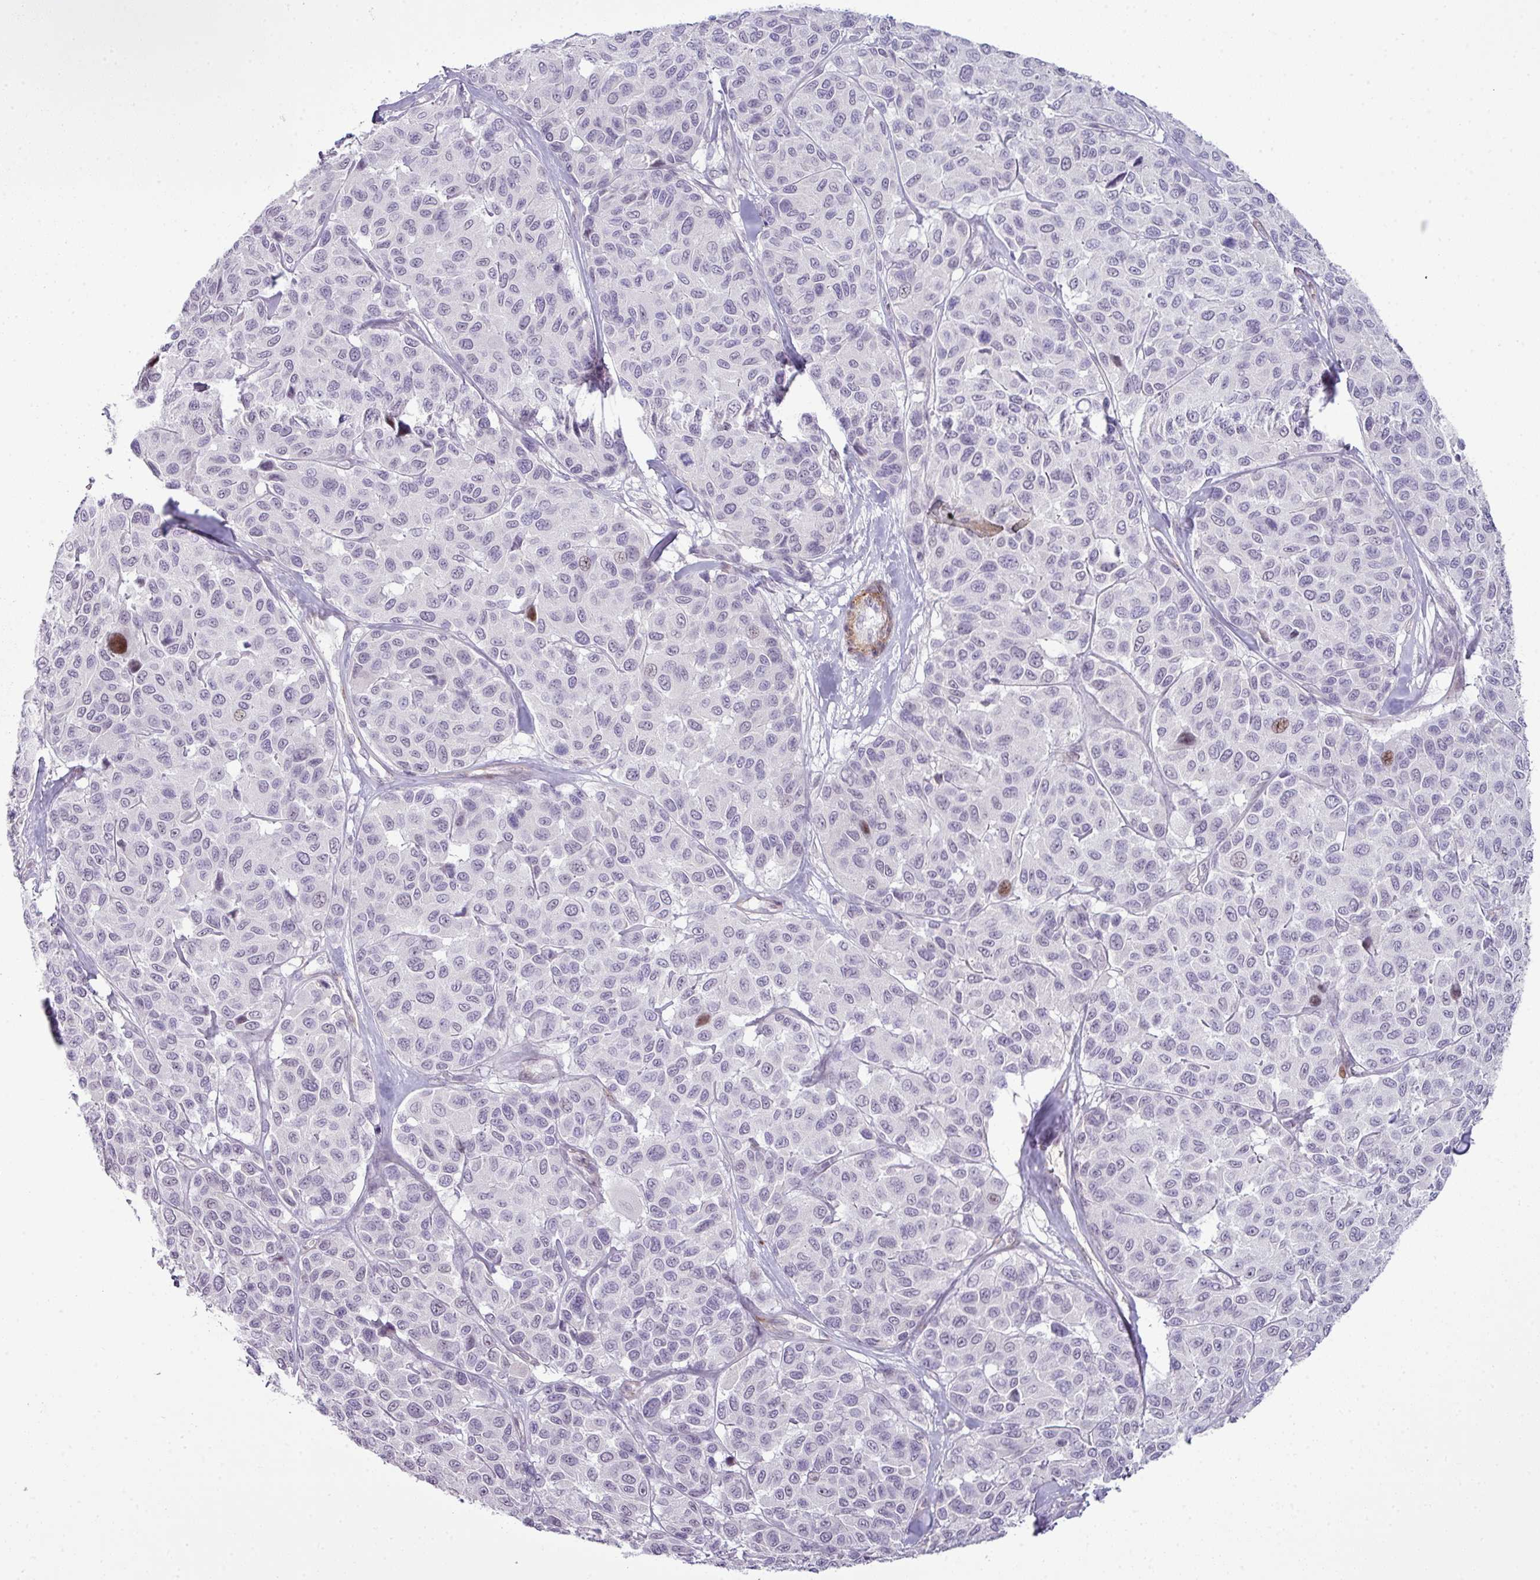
{"staining": {"intensity": "moderate", "quantity": "<25%", "location": "nuclear"}, "tissue": "melanoma", "cell_type": "Tumor cells", "image_type": "cancer", "snomed": [{"axis": "morphology", "description": "Malignant melanoma, NOS"}, {"axis": "topography", "description": "Skin"}], "caption": "About <25% of tumor cells in malignant melanoma demonstrate moderate nuclear protein staining as visualized by brown immunohistochemical staining.", "gene": "ZNF688", "patient": {"sex": "female", "age": 66}}